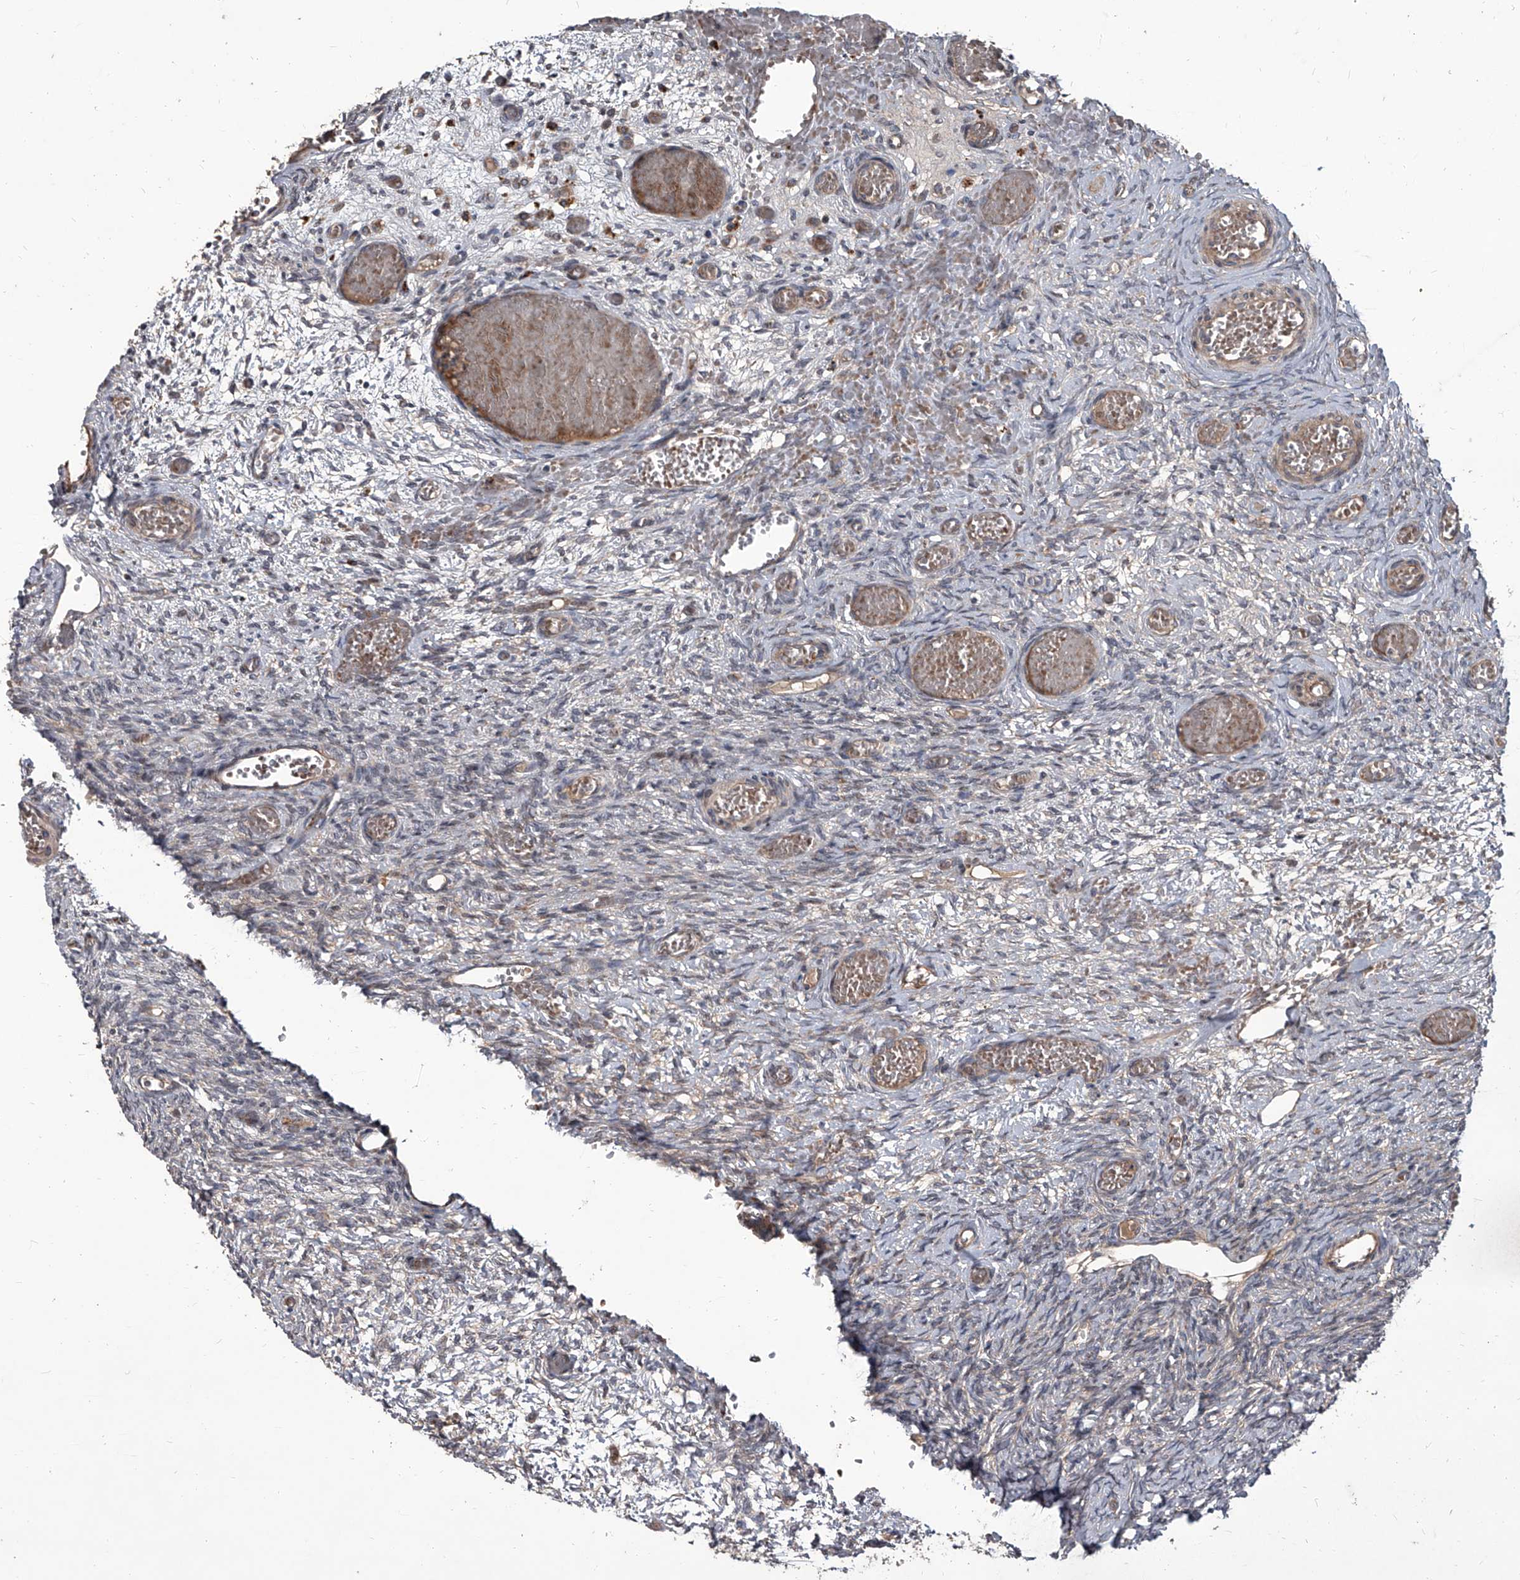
{"staining": {"intensity": "moderate", "quantity": "25%-75%", "location": "cytoplasmic/membranous"}, "tissue": "ovary", "cell_type": "Ovarian stroma cells", "image_type": "normal", "snomed": [{"axis": "morphology", "description": "Adenocarcinoma, NOS"}, {"axis": "topography", "description": "Endometrium"}], "caption": "DAB immunohistochemical staining of unremarkable human ovary exhibits moderate cytoplasmic/membranous protein staining in about 25%-75% of ovarian stroma cells.", "gene": "EVA1C", "patient": {"sex": "female", "age": 32}}